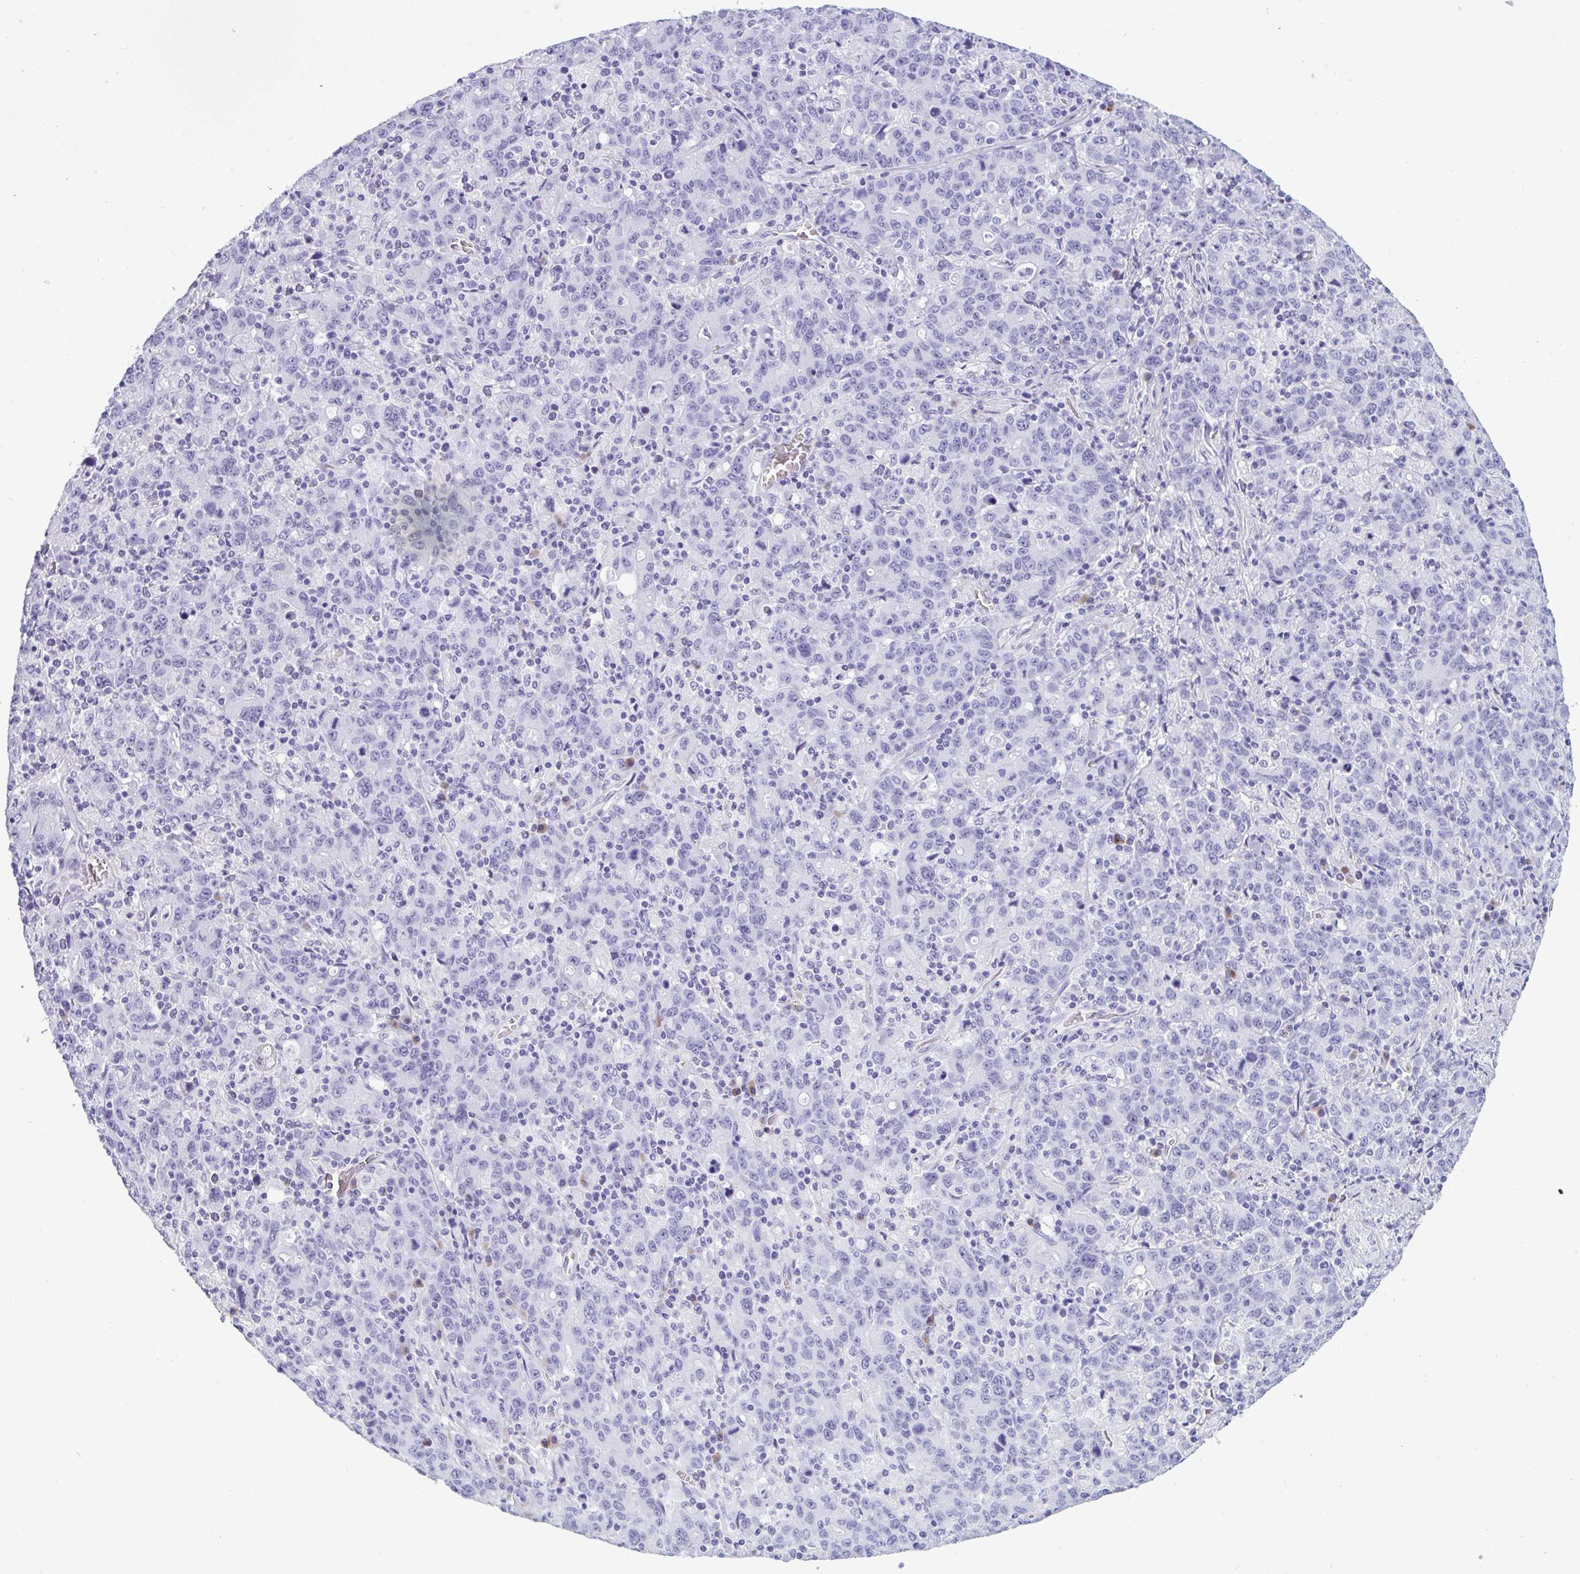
{"staining": {"intensity": "negative", "quantity": "none", "location": "none"}, "tissue": "stomach cancer", "cell_type": "Tumor cells", "image_type": "cancer", "snomed": [{"axis": "morphology", "description": "Adenocarcinoma, NOS"}, {"axis": "topography", "description": "Stomach, upper"}], "caption": "Immunohistochemistry (IHC) photomicrograph of stomach cancer stained for a protein (brown), which displays no positivity in tumor cells.", "gene": "SLC2A1", "patient": {"sex": "male", "age": 69}}